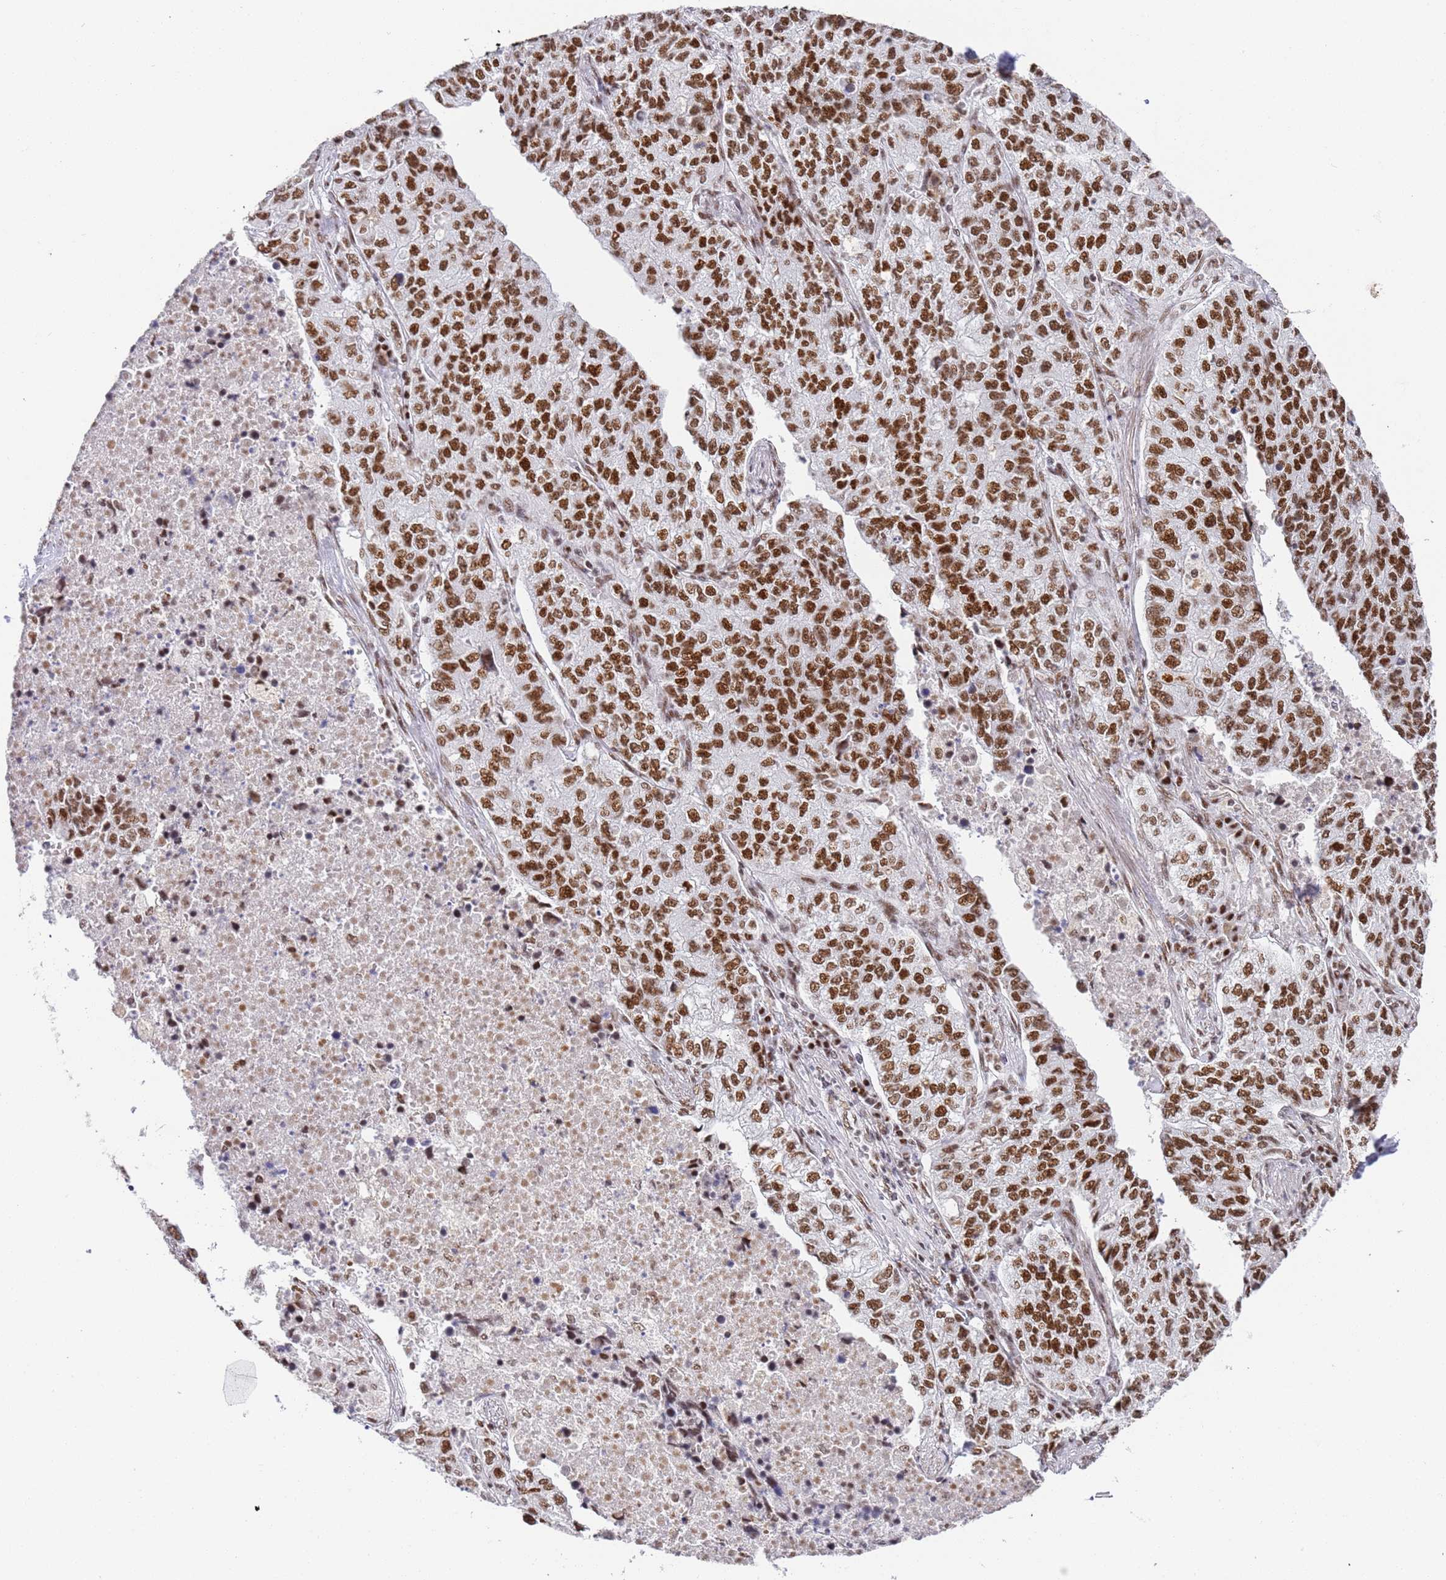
{"staining": {"intensity": "strong", "quantity": ">75%", "location": "nuclear"}, "tissue": "lung cancer", "cell_type": "Tumor cells", "image_type": "cancer", "snomed": [{"axis": "morphology", "description": "Adenocarcinoma, NOS"}, {"axis": "topography", "description": "Lung"}], "caption": "This image demonstrates immunohistochemistry (IHC) staining of human lung cancer (adenocarcinoma), with high strong nuclear expression in about >75% of tumor cells.", "gene": "AKAP8L", "patient": {"sex": "male", "age": 49}}